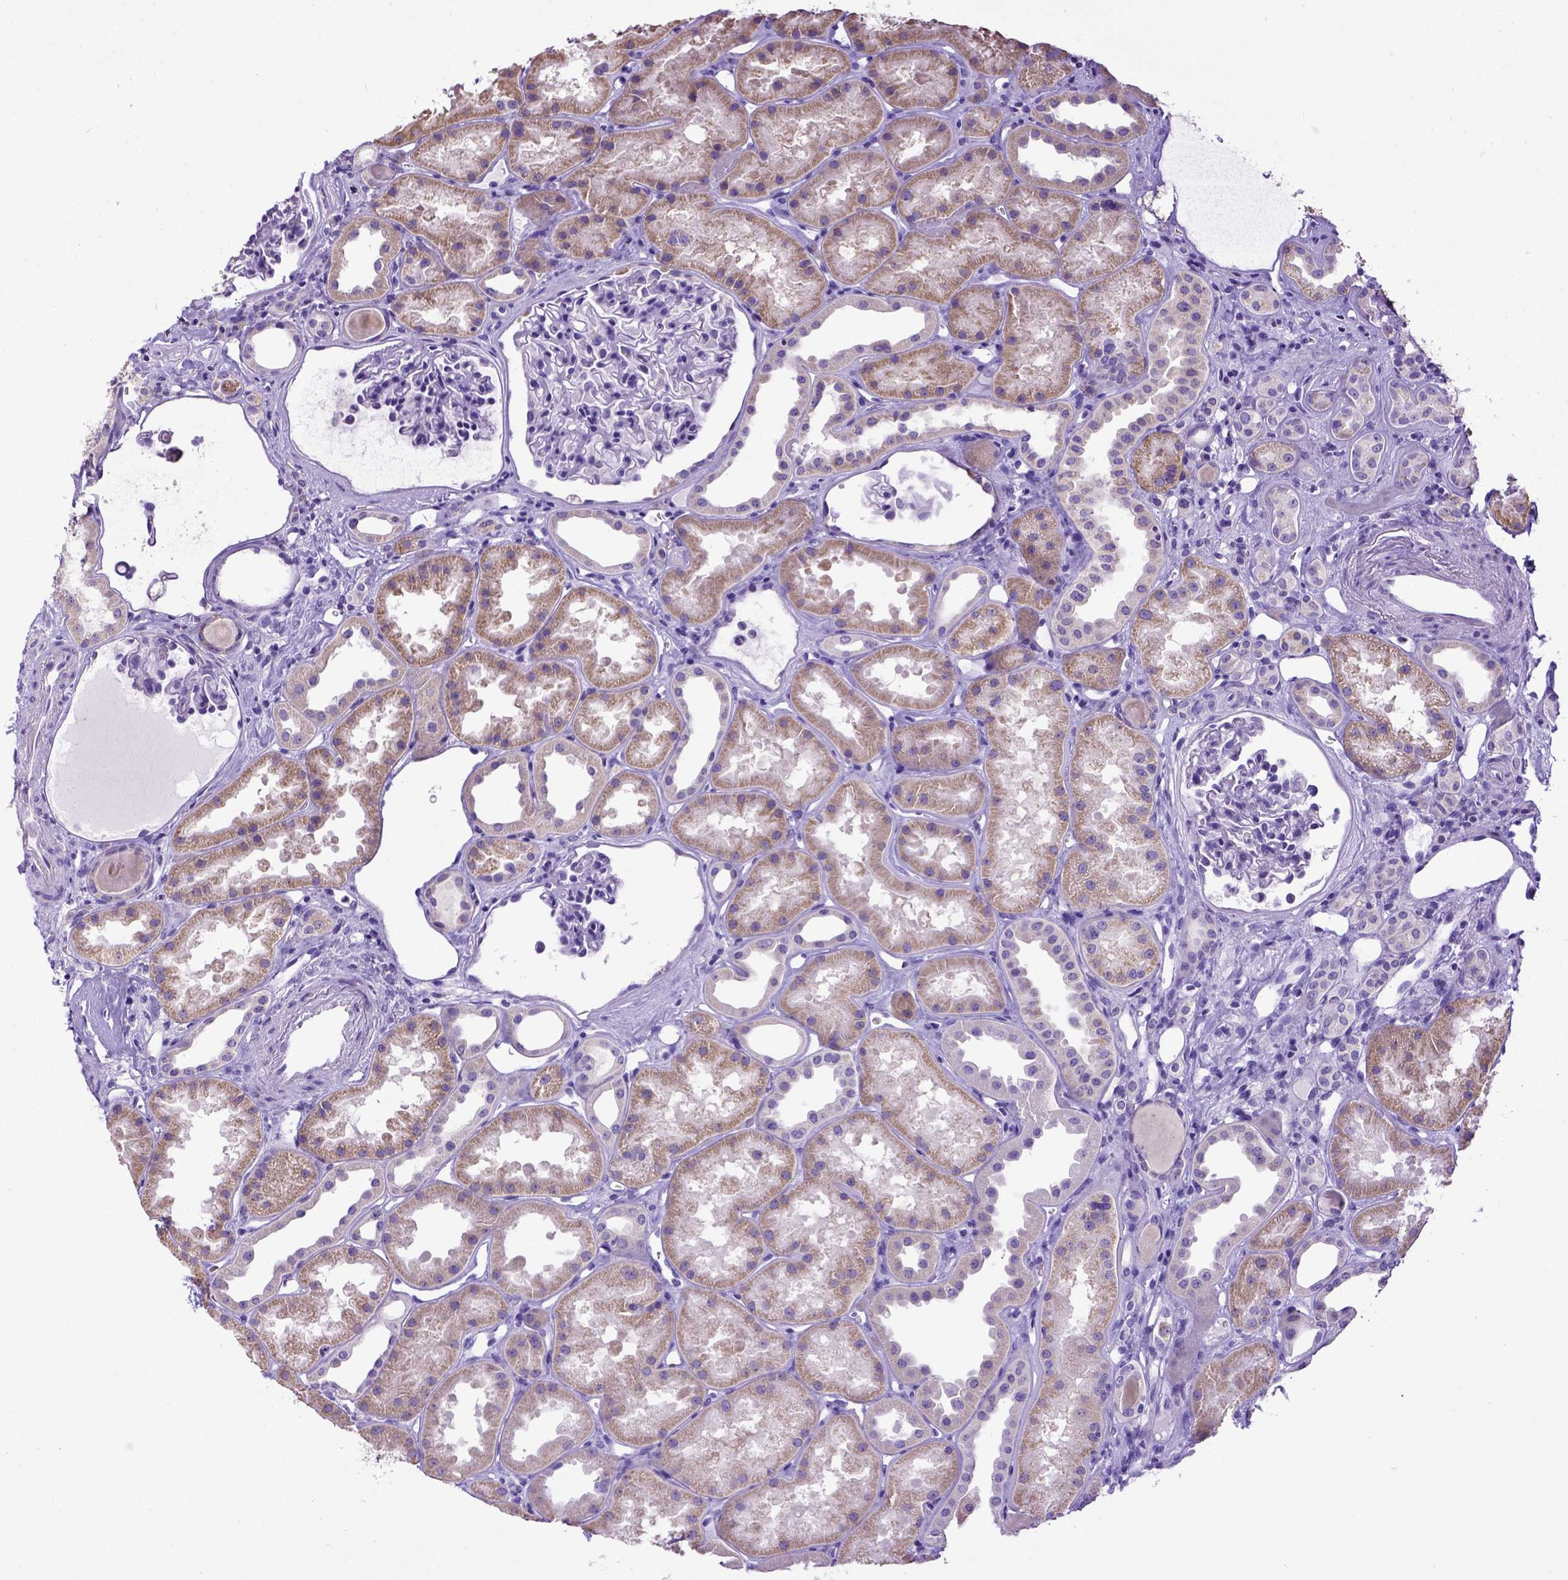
{"staining": {"intensity": "negative", "quantity": "none", "location": "none"}, "tissue": "kidney", "cell_type": "Cells in glomeruli", "image_type": "normal", "snomed": [{"axis": "morphology", "description": "Normal tissue, NOS"}, {"axis": "topography", "description": "Kidney"}], "caption": "Micrograph shows no protein staining in cells in glomeruli of benign kidney. Brightfield microscopy of immunohistochemistry (IHC) stained with DAB (3,3'-diaminobenzidine) (brown) and hematoxylin (blue), captured at high magnification.", "gene": "SPEF1", "patient": {"sex": "male", "age": 61}}